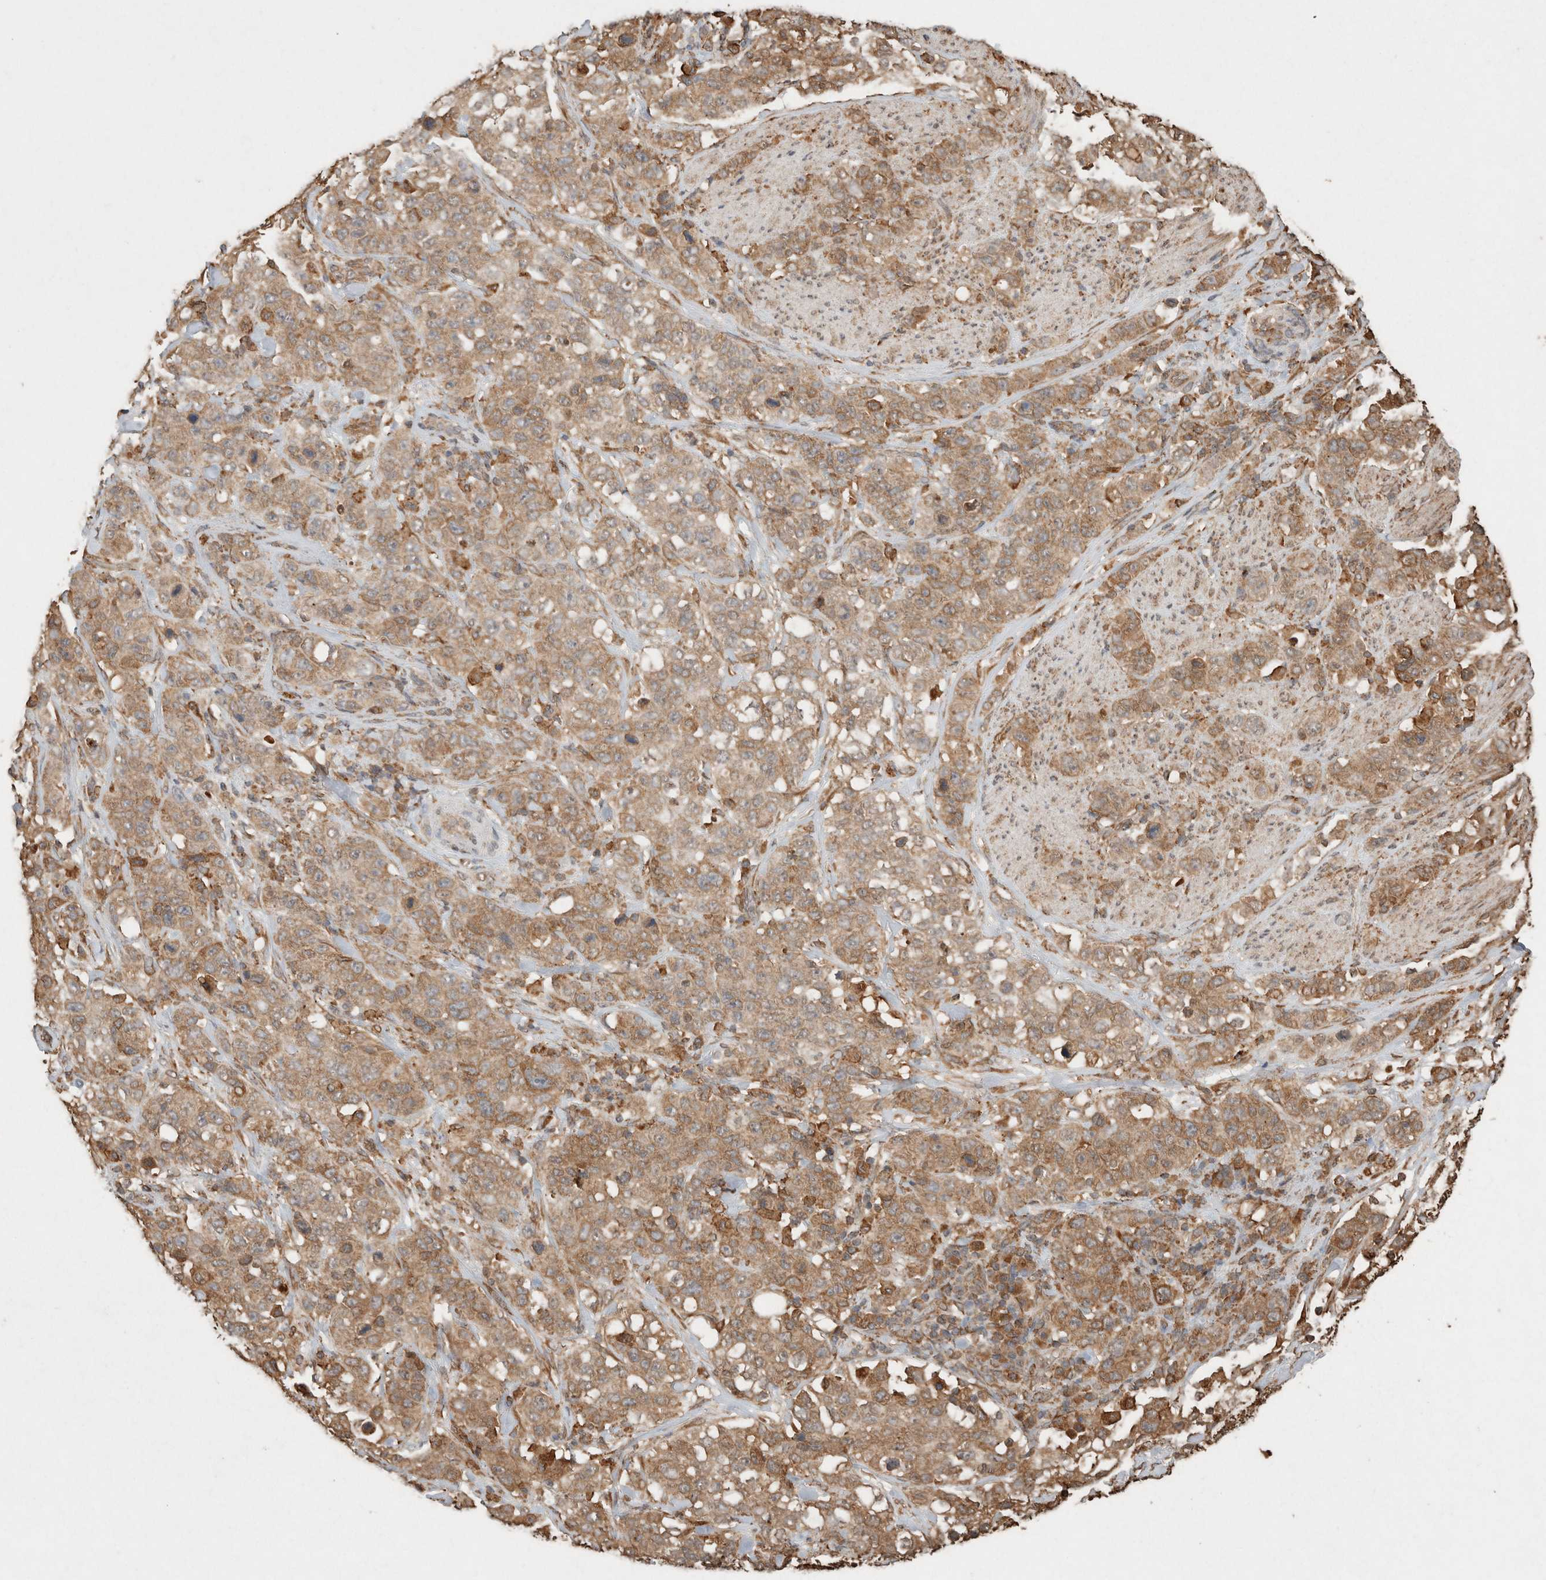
{"staining": {"intensity": "moderate", "quantity": ">75%", "location": "cytoplasmic/membranous"}, "tissue": "stomach cancer", "cell_type": "Tumor cells", "image_type": "cancer", "snomed": [{"axis": "morphology", "description": "Adenocarcinoma, NOS"}, {"axis": "topography", "description": "Stomach"}], "caption": "A brown stain shows moderate cytoplasmic/membranous staining of a protein in human stomach cancer (adenocarcinoma) tumor cells.", "gene": "ERAP1", "patient": {"sex": "male", "age": 48}}